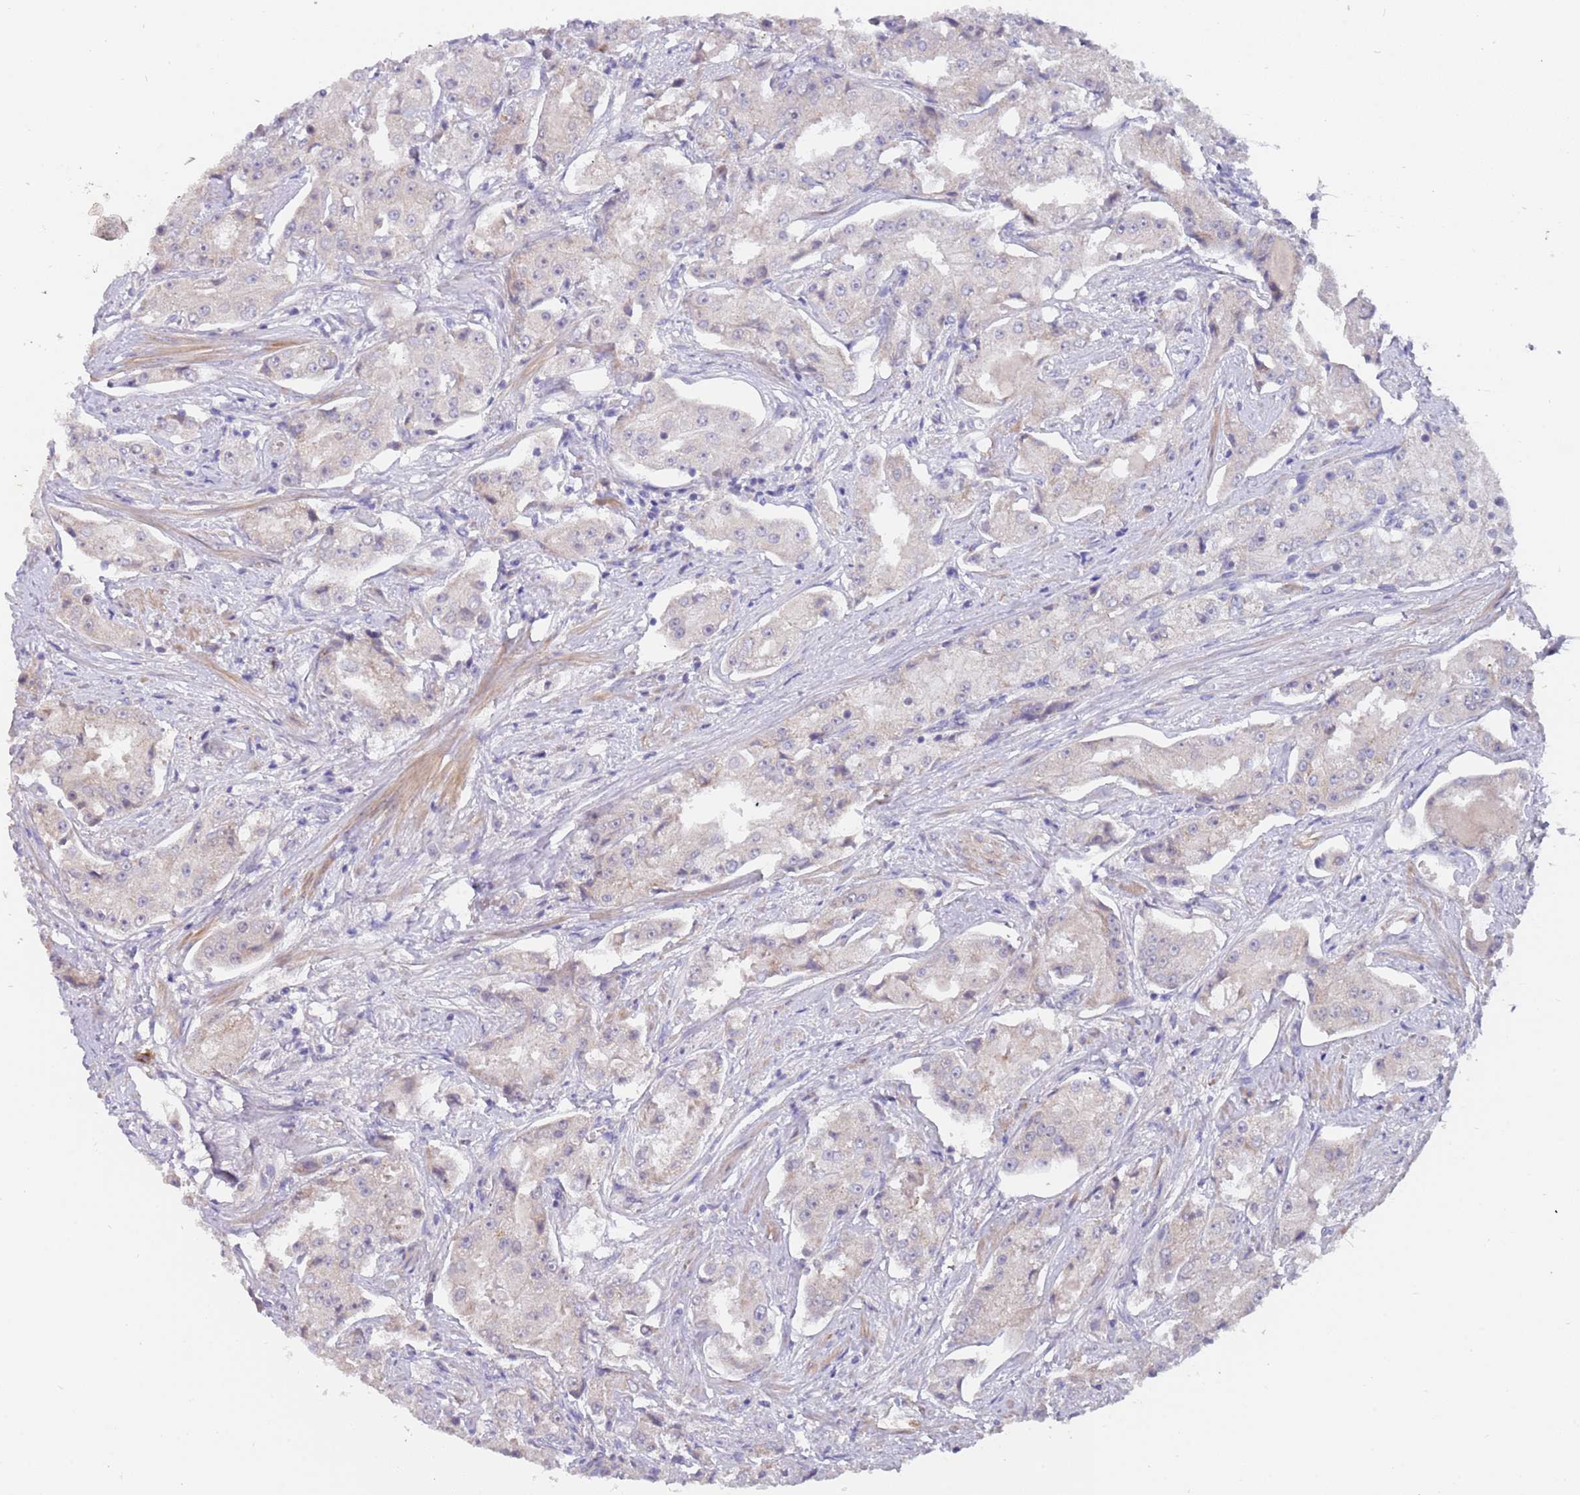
{"staining": {"intensity": "negative", "quantity": "none", "location": "none"}, "tissue": "prostate cancer", "cell_type": "Tumor cells", "image_type": "cancer", "snomed": [{"axis": "morphology", "description": "Adenocarcinoma, High grade"}, {"axis": "topography", "description": "Prostate"}], "caption": "DAB (3,3'-diaminobenzidine) immunohistochemical staining of human prostate cancer shows no significant expression in tumor cells.", "gene": "ZNF746", "patient": {"sex": "male", "age": 73}}